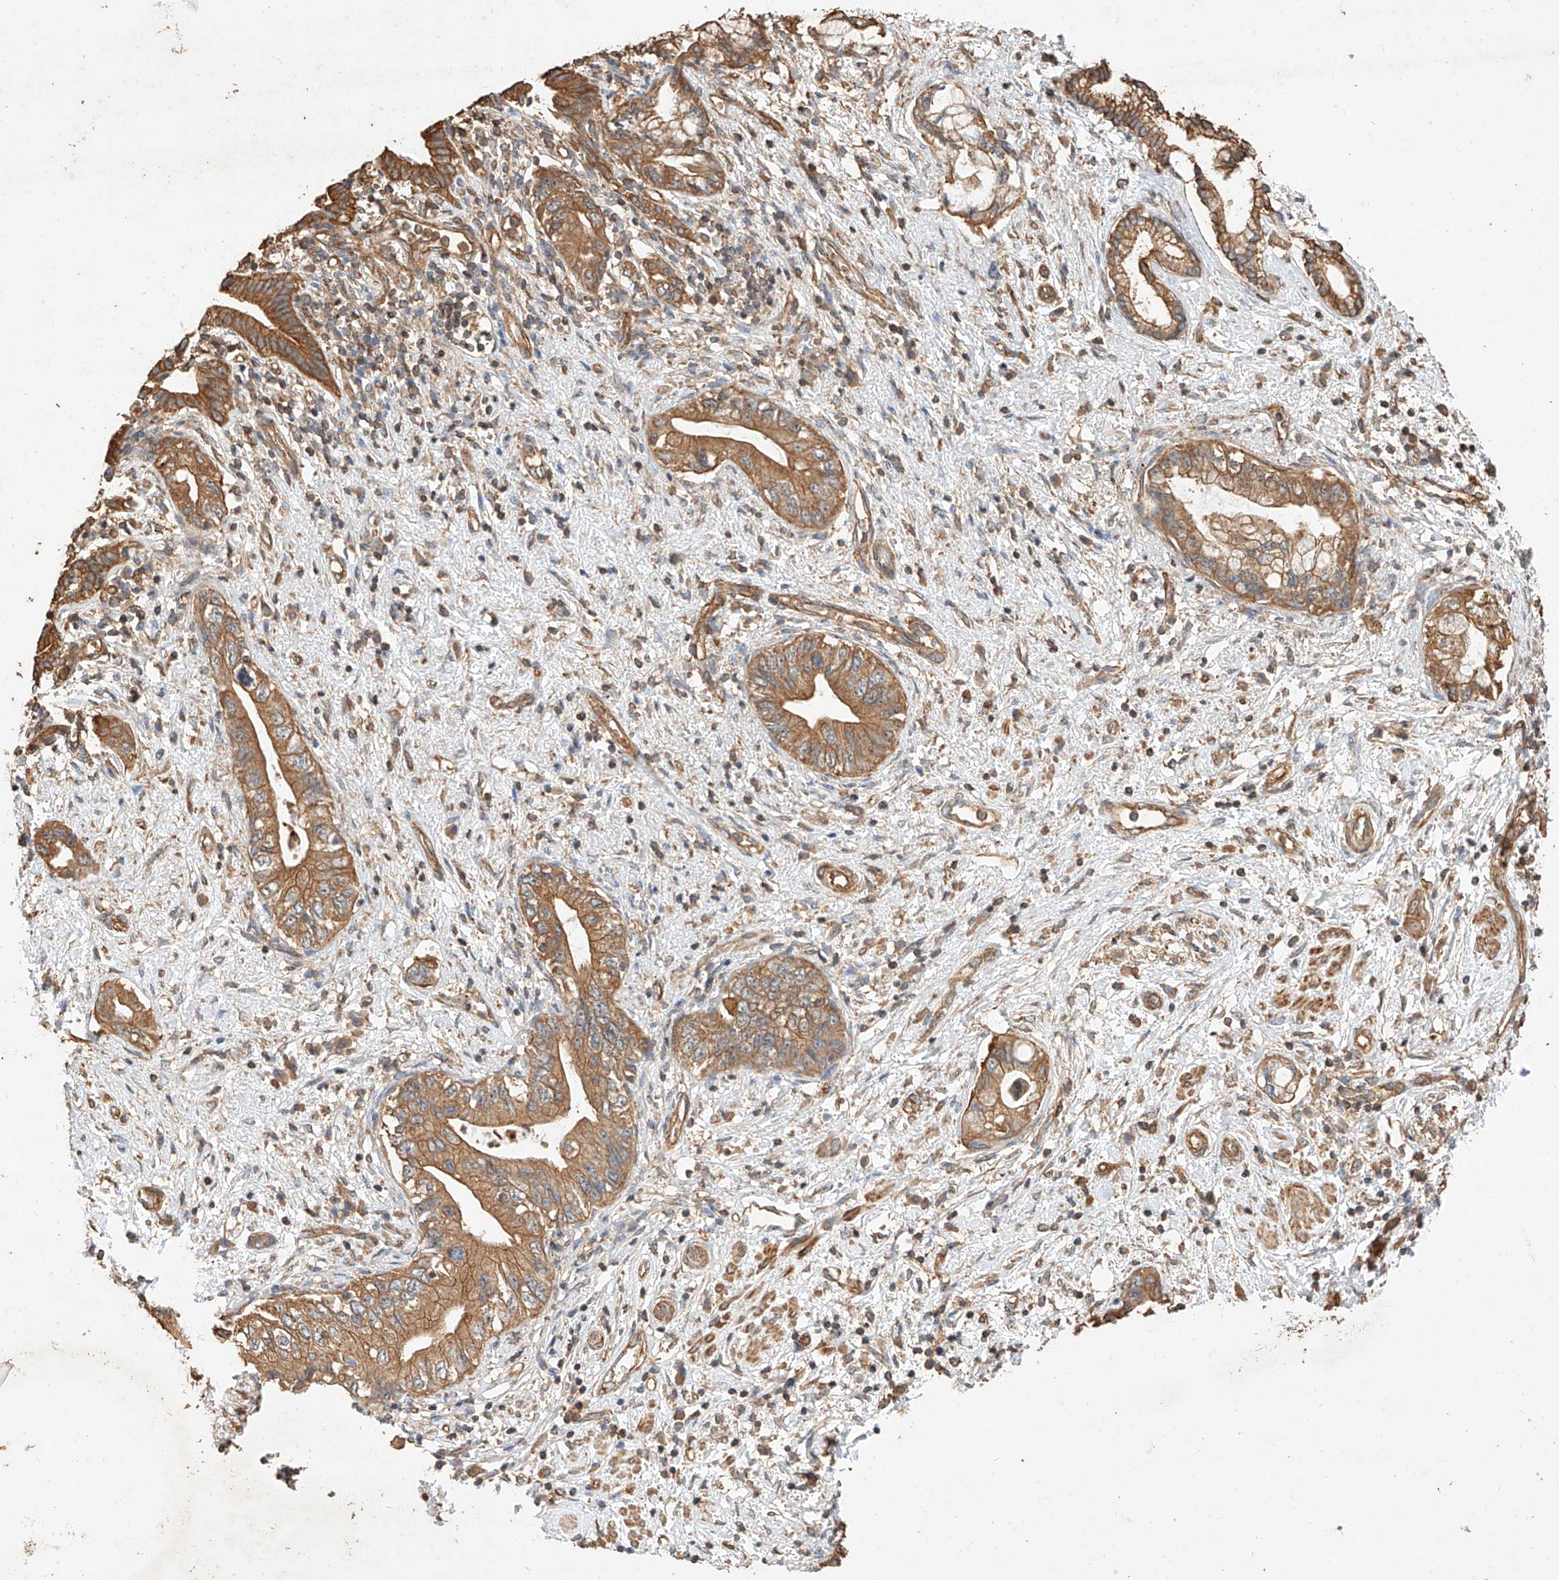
{"staining": {"intensity": "moderate", "quantity": ">75%", "location": "cytoplasmic/membranous"}, "tissue": "pancreatic cancer", "cell_type": "Tumor cells", "image_type": "cancer", "snomed": [{"axis": "morphology", "description": "Adenocarcinoma, NOS"}, {"axis": "topography", "description": "Pancreas"}], "caption": "Human pancreatic adenocarcinoma stained with a protein marker demonstrates moderate staining in tumor cells.", "gene": "GHDC", "patient": {"sex": "female", "age": 73}}